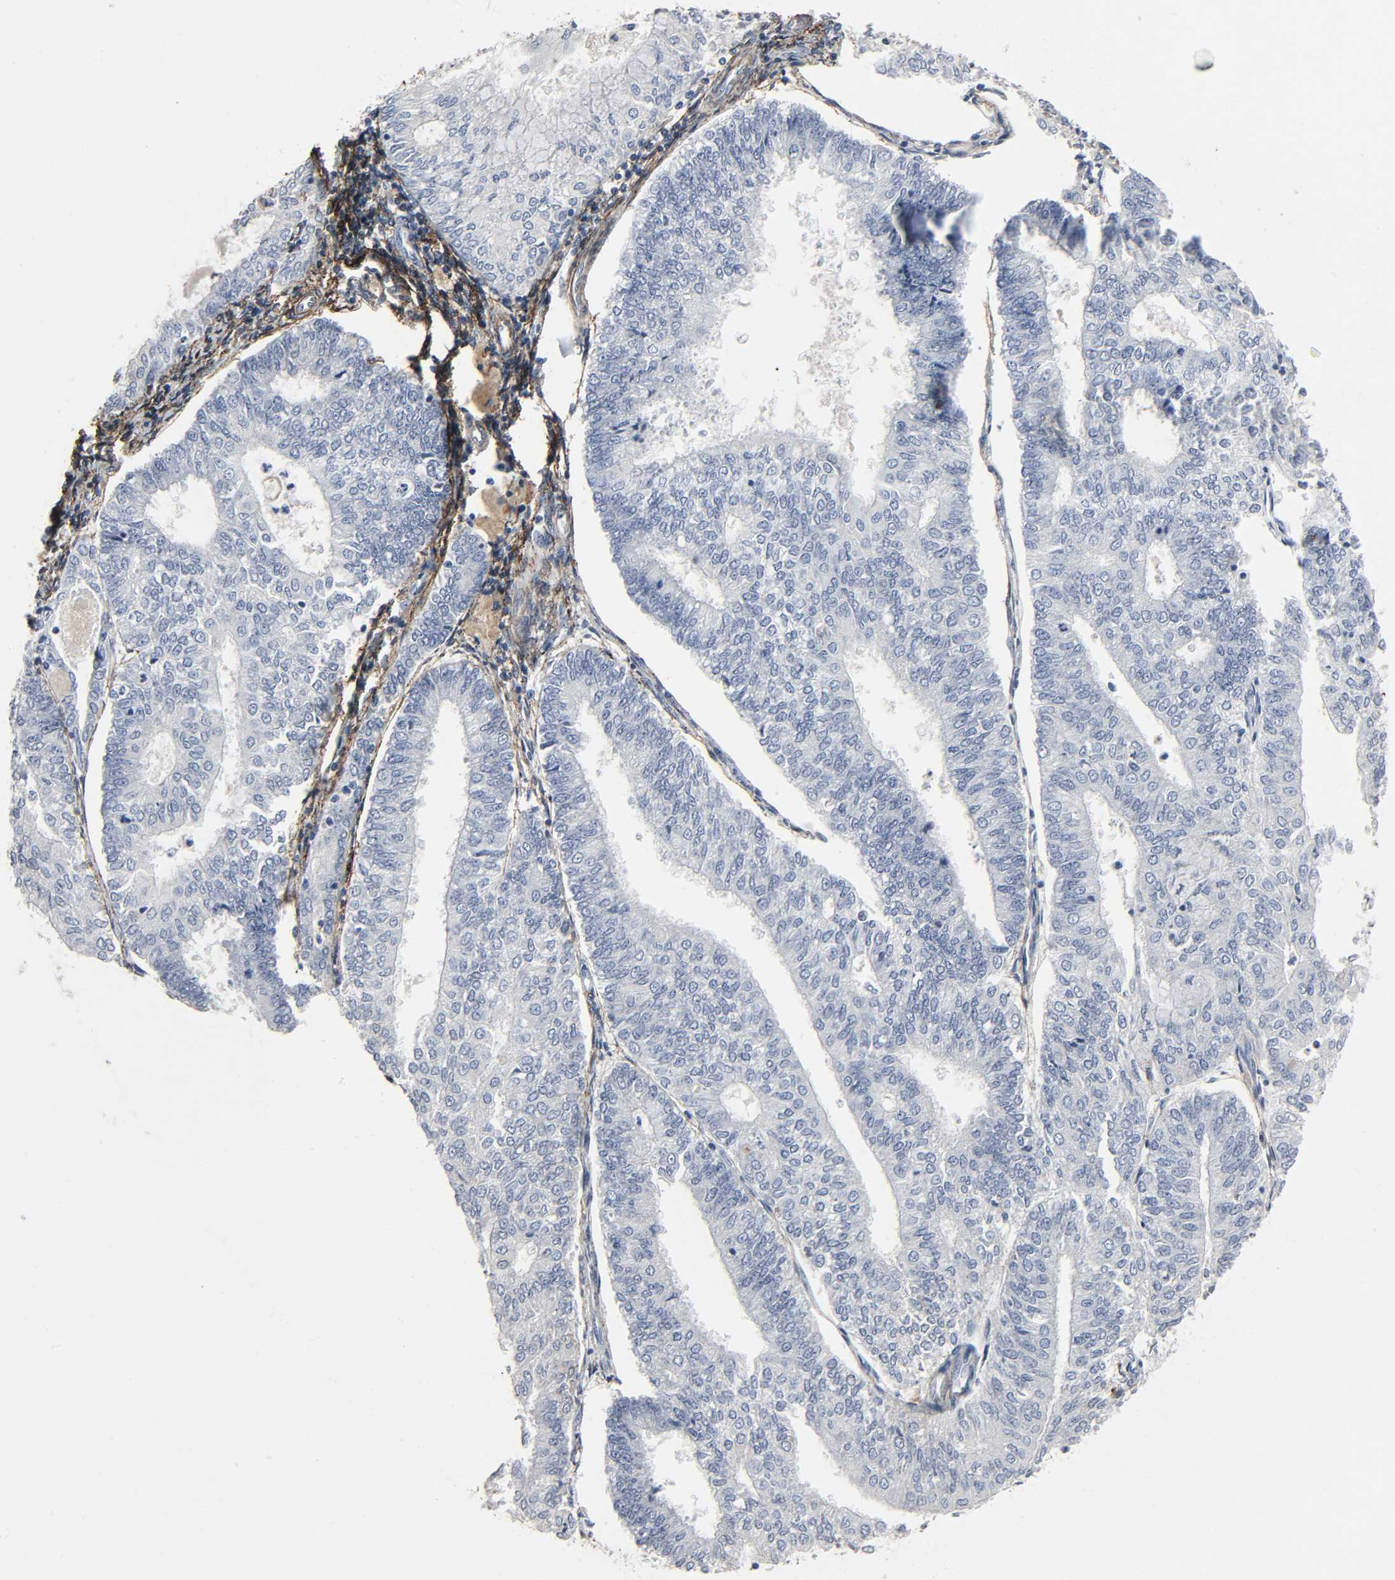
{"staining": {"intensity": "negative", "quantity": "none", "location": "none"}, "tissue": "endometrial cancer", "cell_type": "Tumor cells", "image_type": "cancer", "snomed": [{"axis": "morphology", "description": "Adenocarcinoma, NOS"}, {"axis": "topography", "description": "Endometrium"}], "caption": "High power microscopy micrograph of an immunohistochemistry (IHC) image of endometrial cancer, revealing no significant positivity in tumor cells.", "gene": "FBLN5", "patient": {"sex": "female", "age": 59}}